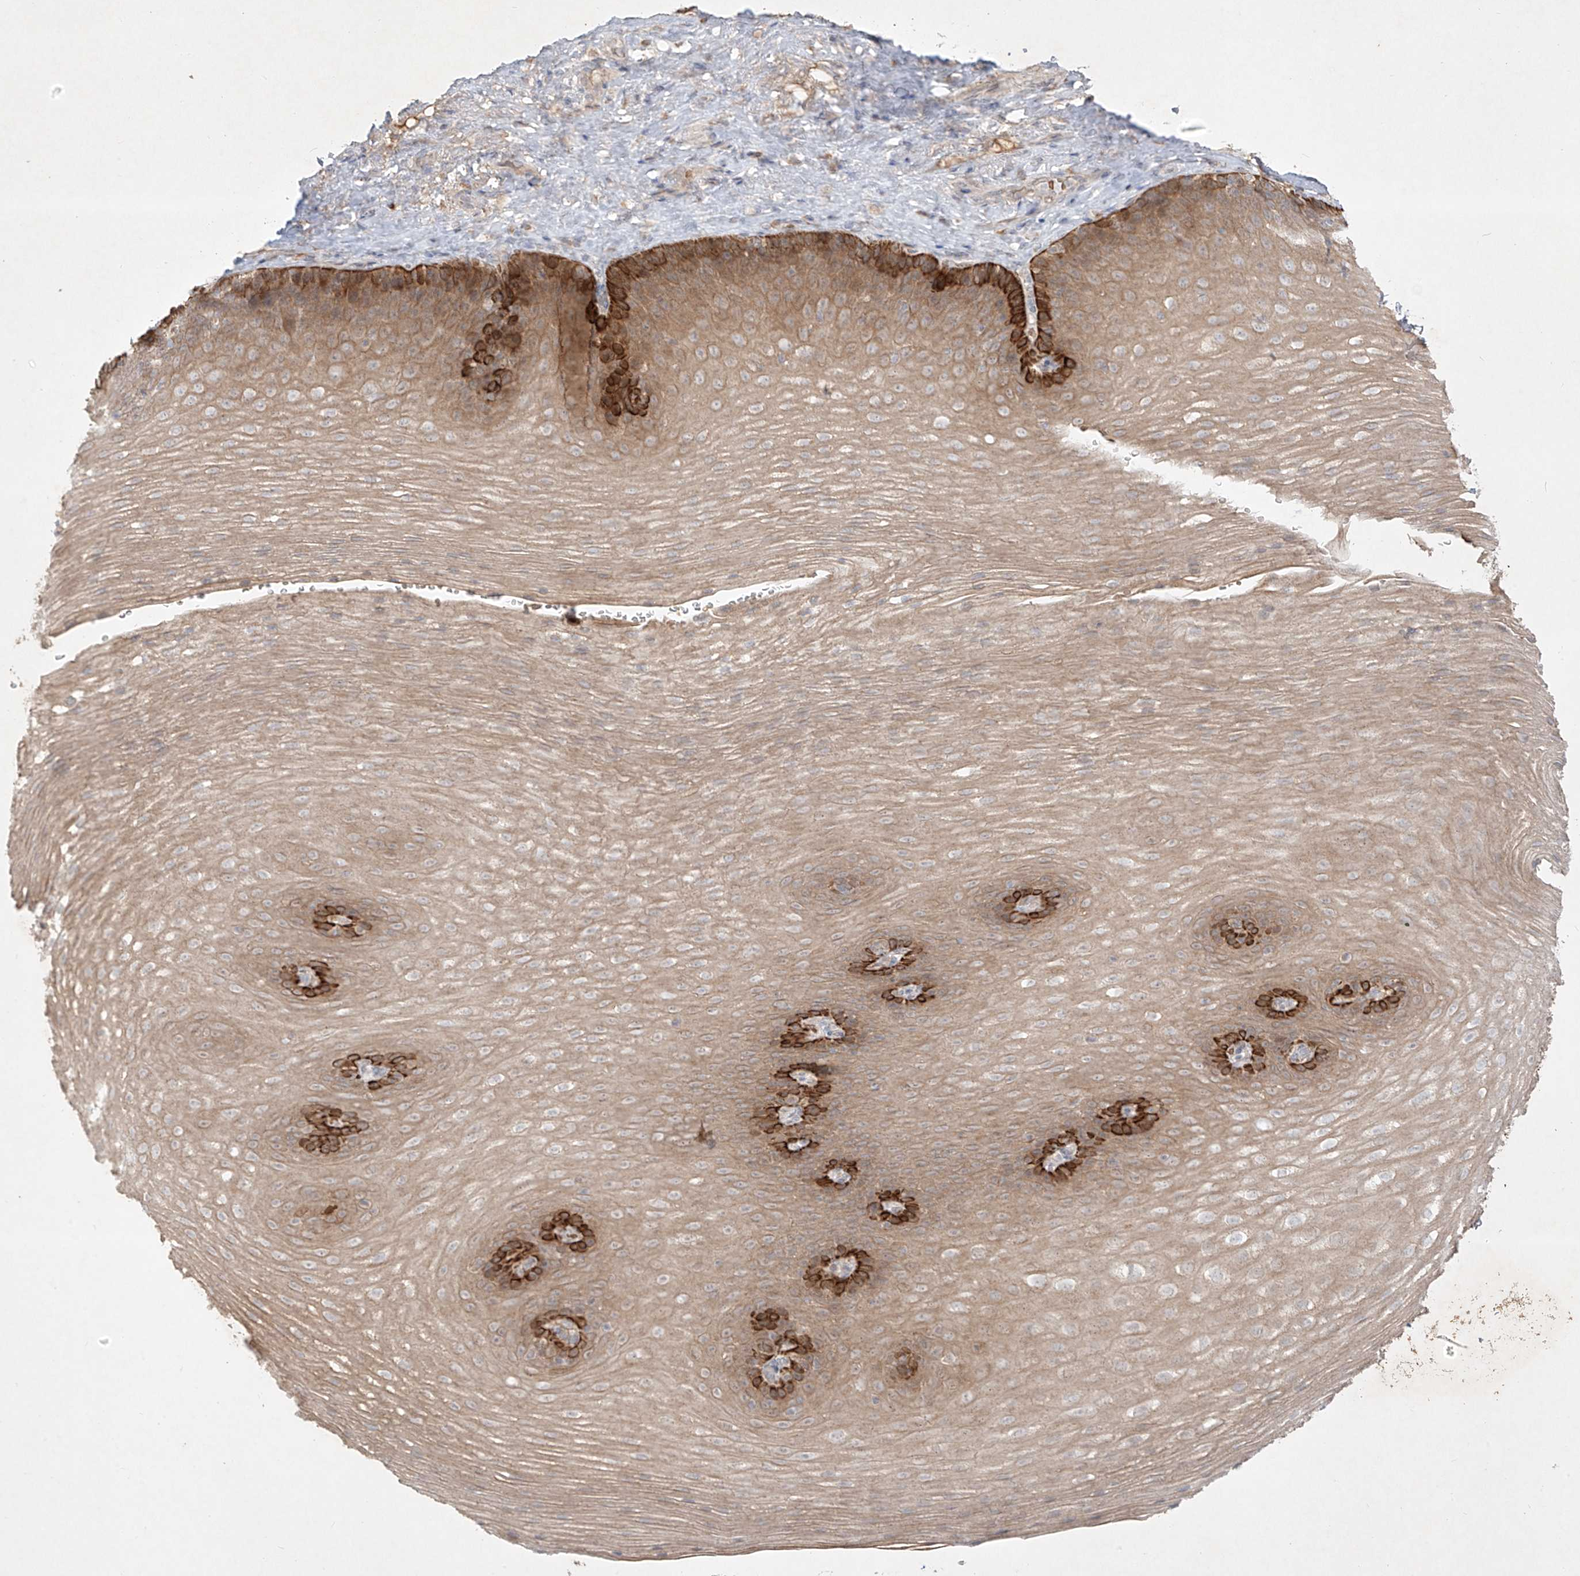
{"staining": {"intensity": "strong", "quantity": "<25%", "location": "cytoplasmic/membranous"}, "tissue": "esophagus", "cell_type": "Squamous epithelial cells", "image_type": "normal", "snomed": [{"axis": "morphology", "description": "Normal tissue, NOS"}, {"axis": "topography", "description": "Esophagus"}], "caption": "IHC micrograph of benign esophagus: human esophagus stained using immunohistochemistry (IHC) displays medium levels of strong protein expression localized specifically in the cytoplasmic/membranous of squamous epithelial cells, appearing as a cytoplasmic/membranous brown color.", "gene": "KPNA7", "patient": {"sex": "female", "age": 66}}